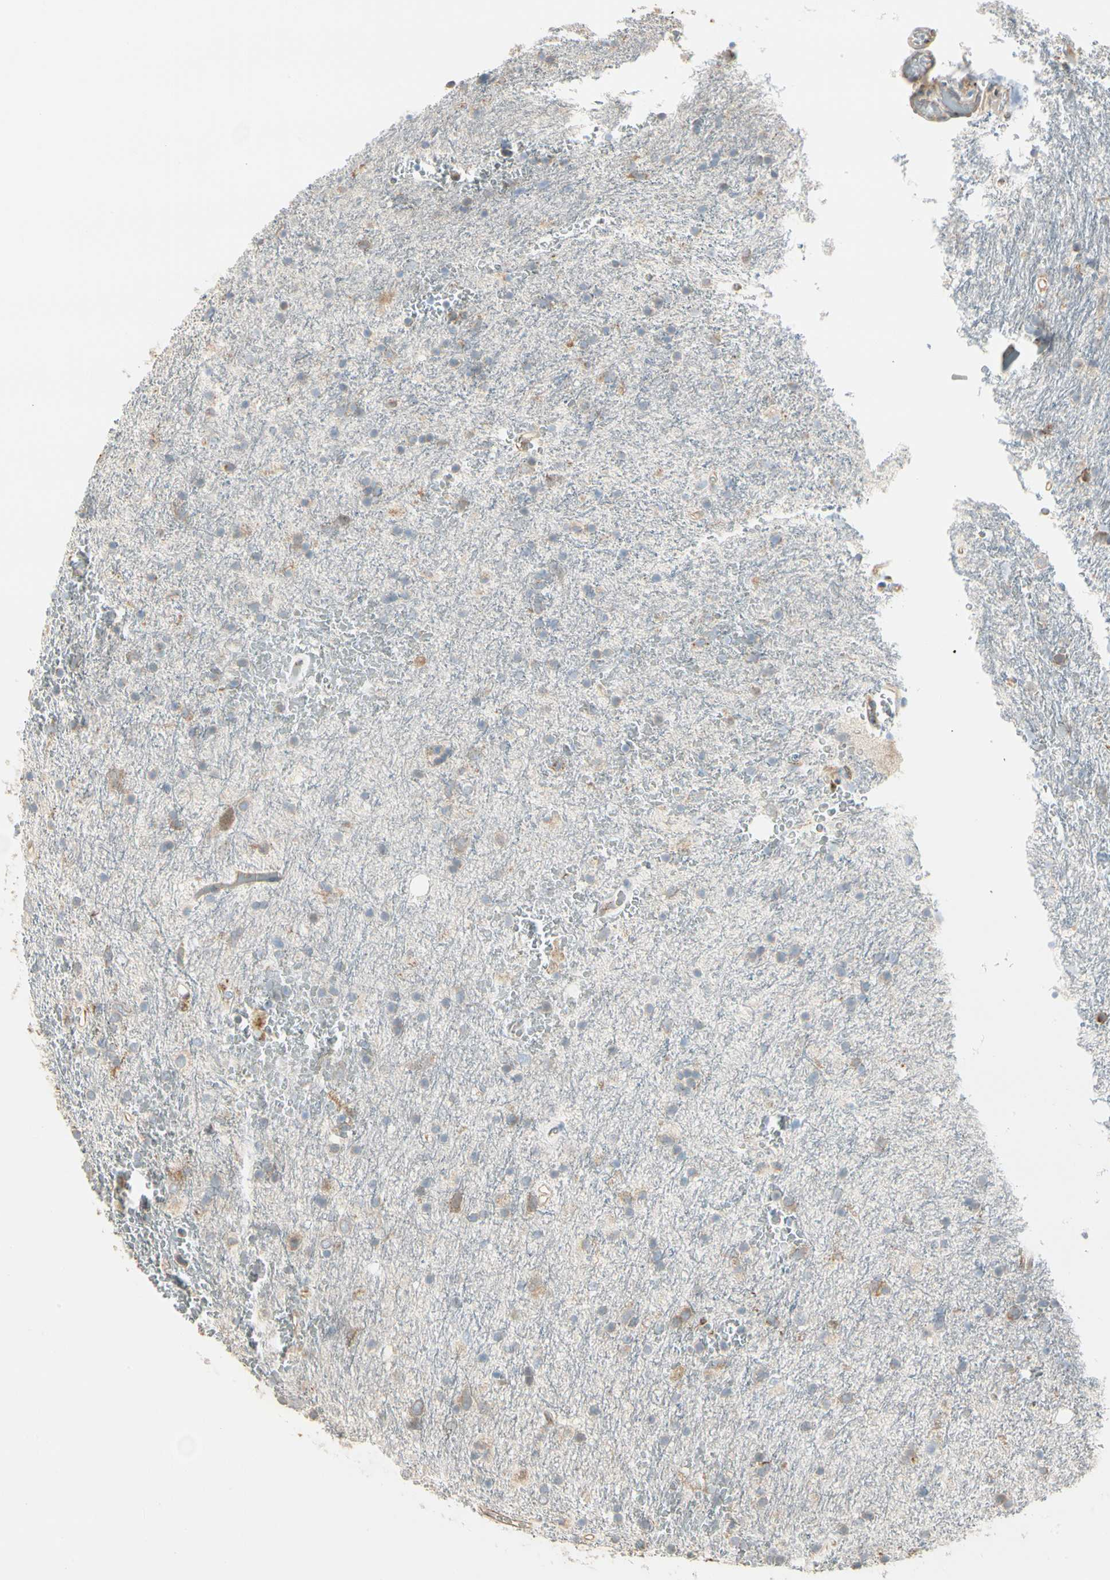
{"staining": {"intensity": "weak", "quantity": "25%-75%", "location": "cytoplasmic/membranous"}, "tissue": "glioma", "cell_type": "Tumor cells", "image_type": "cancer", "snomed": [{"axis": "morphology", "description": "Glioma, malignant, Low grade"}, {"axis": "topography", "description": "Brain"}], "caption": "Brown immunohistochemical staining in human glioma shows weak cytoplasmic/membranous staining in about 25%-75% of tumor cells. (Brightfield microscopy of DAB IHC at high magnification).", "gene": "NUCB2", "patient": {"sex": "male", "age": 77}}